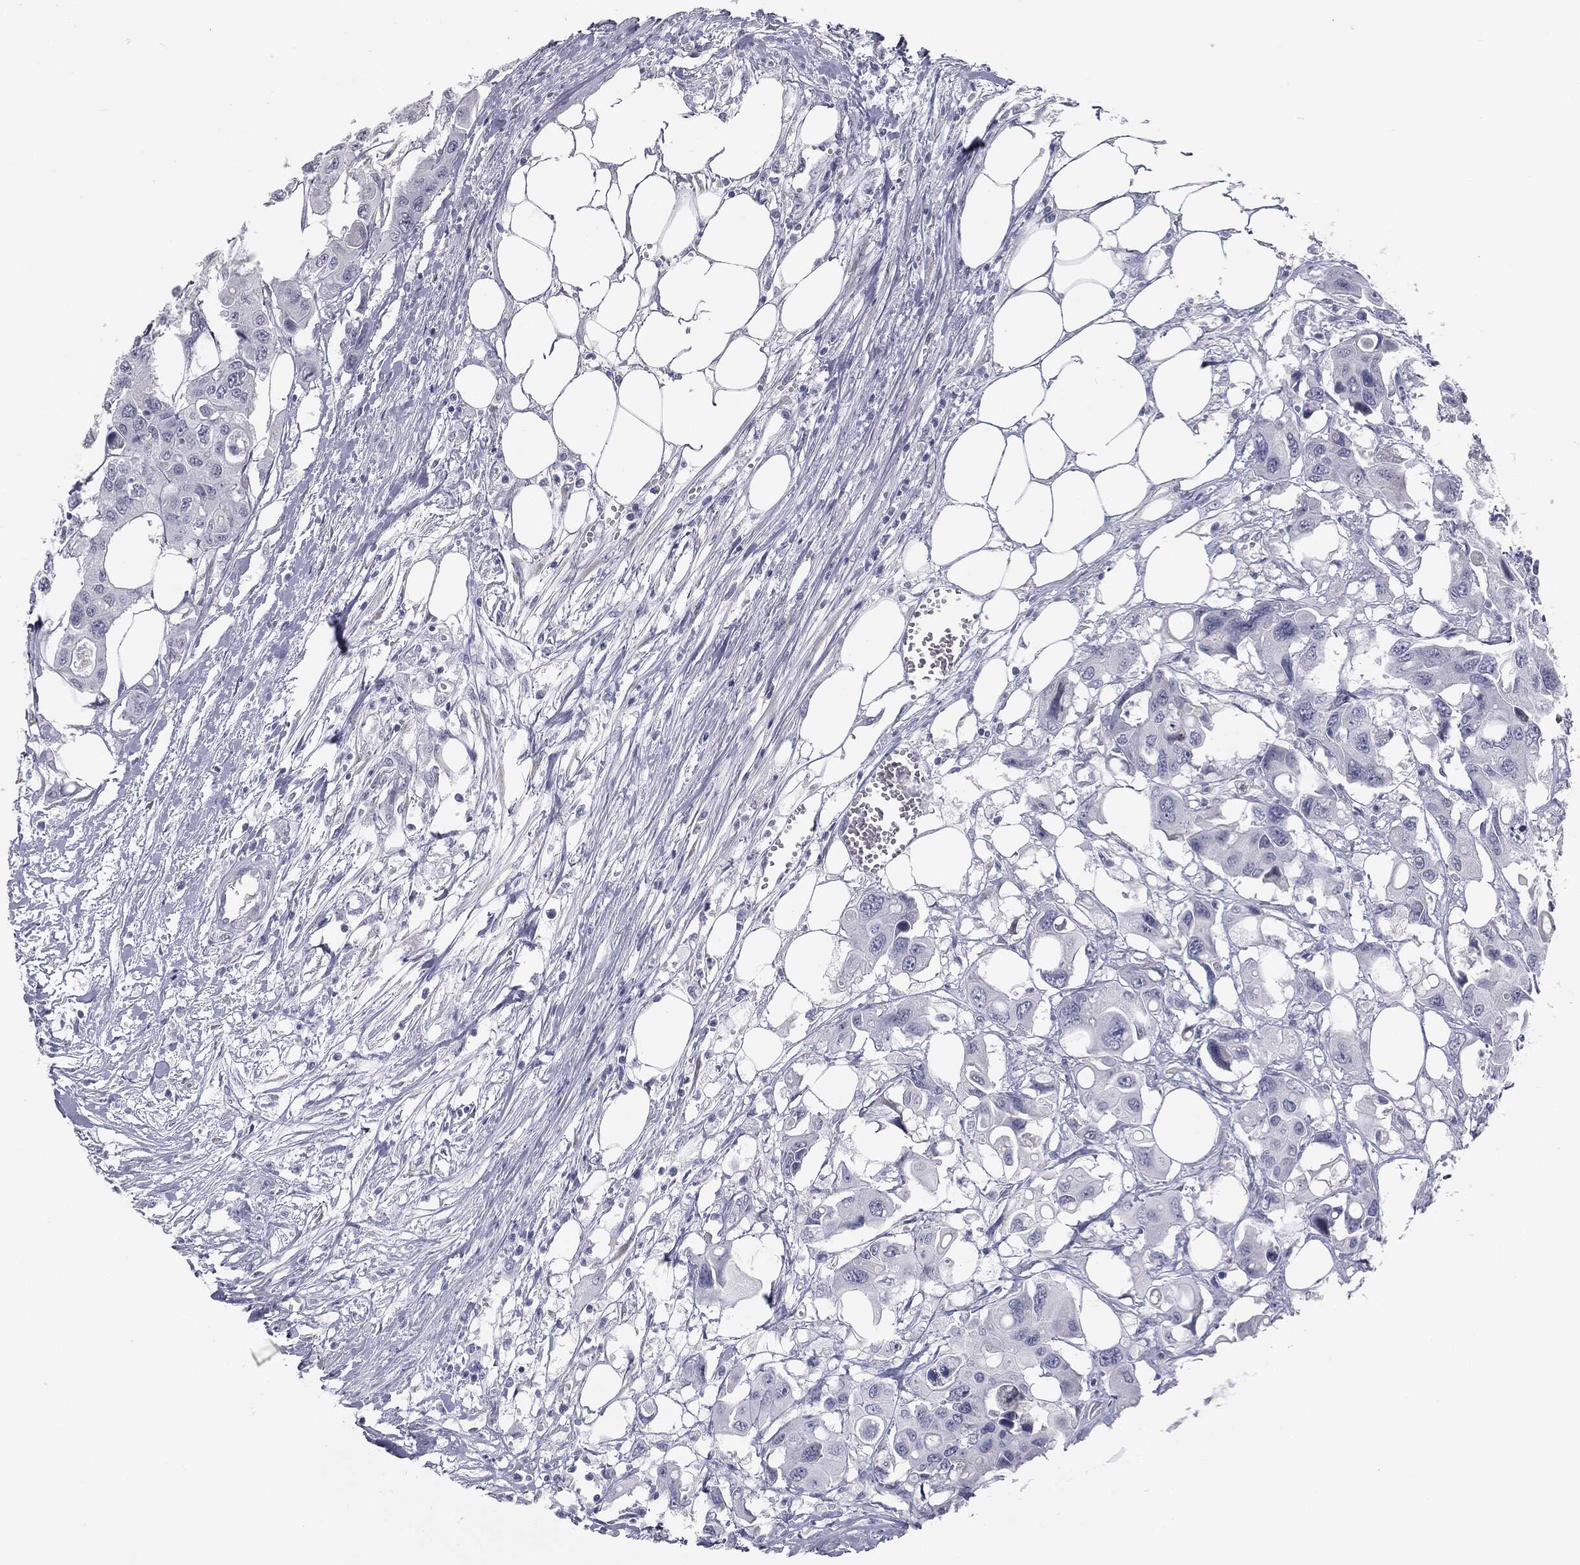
{"staining": {"intensity": "negative", "quantity": "none", "location": "none"}, "tissue": "colorectal cancer", "cell_type": "Tumor cells", "image_type": "cancer", "snomed": [{"axis": "morphology", "description": "Adenocarcinoma, NOS"}, {"axis": "topography", "description": "Colon"}], "caption": "Immunohistochemical staining of human colorectal cancer reveals no significant positivity in tumor cells.", "gene": "MUC5AC", "patient": {"sex": "male", "age": 77}}